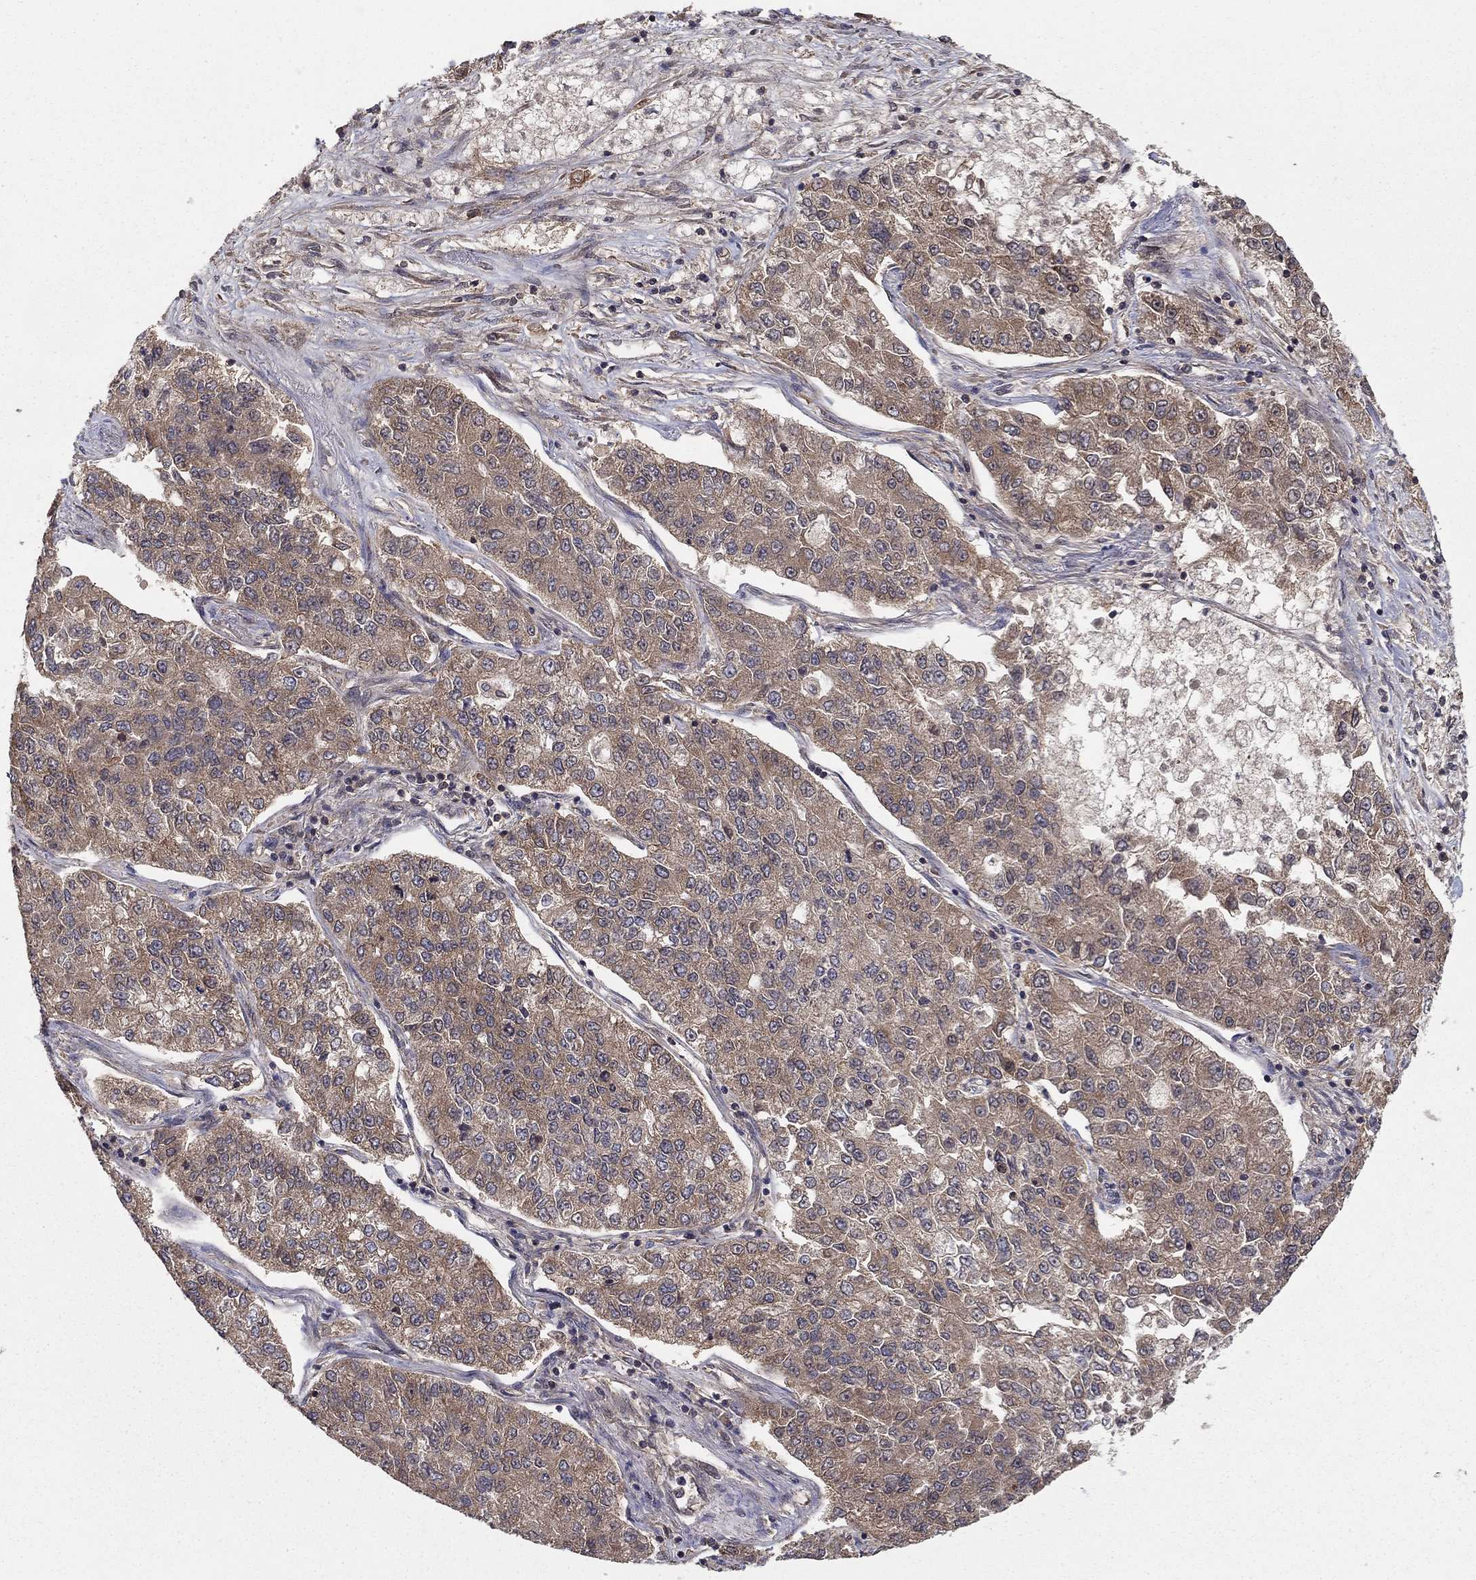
{"staining": {"intensity": "weak", "quantity": ">75%", "location": "cytoplasmic/membranous"}, "tissue": "lung cancer", "cell_type": "Tumor cells", "image_type": "cancer", "snomed": [{"axis": "morphology", "description": "Adenocarcinoma, NOS"}, {"axis": "topography", "description": "Lung"}], "caption": "Immunohistochemical staining of lung cancer exhibits weak cytoplasmic/membranous protein positivity in about >75% of tumor cells.", "gene": "BMERB1", "patient": {"sex": "male", "age": 49}}